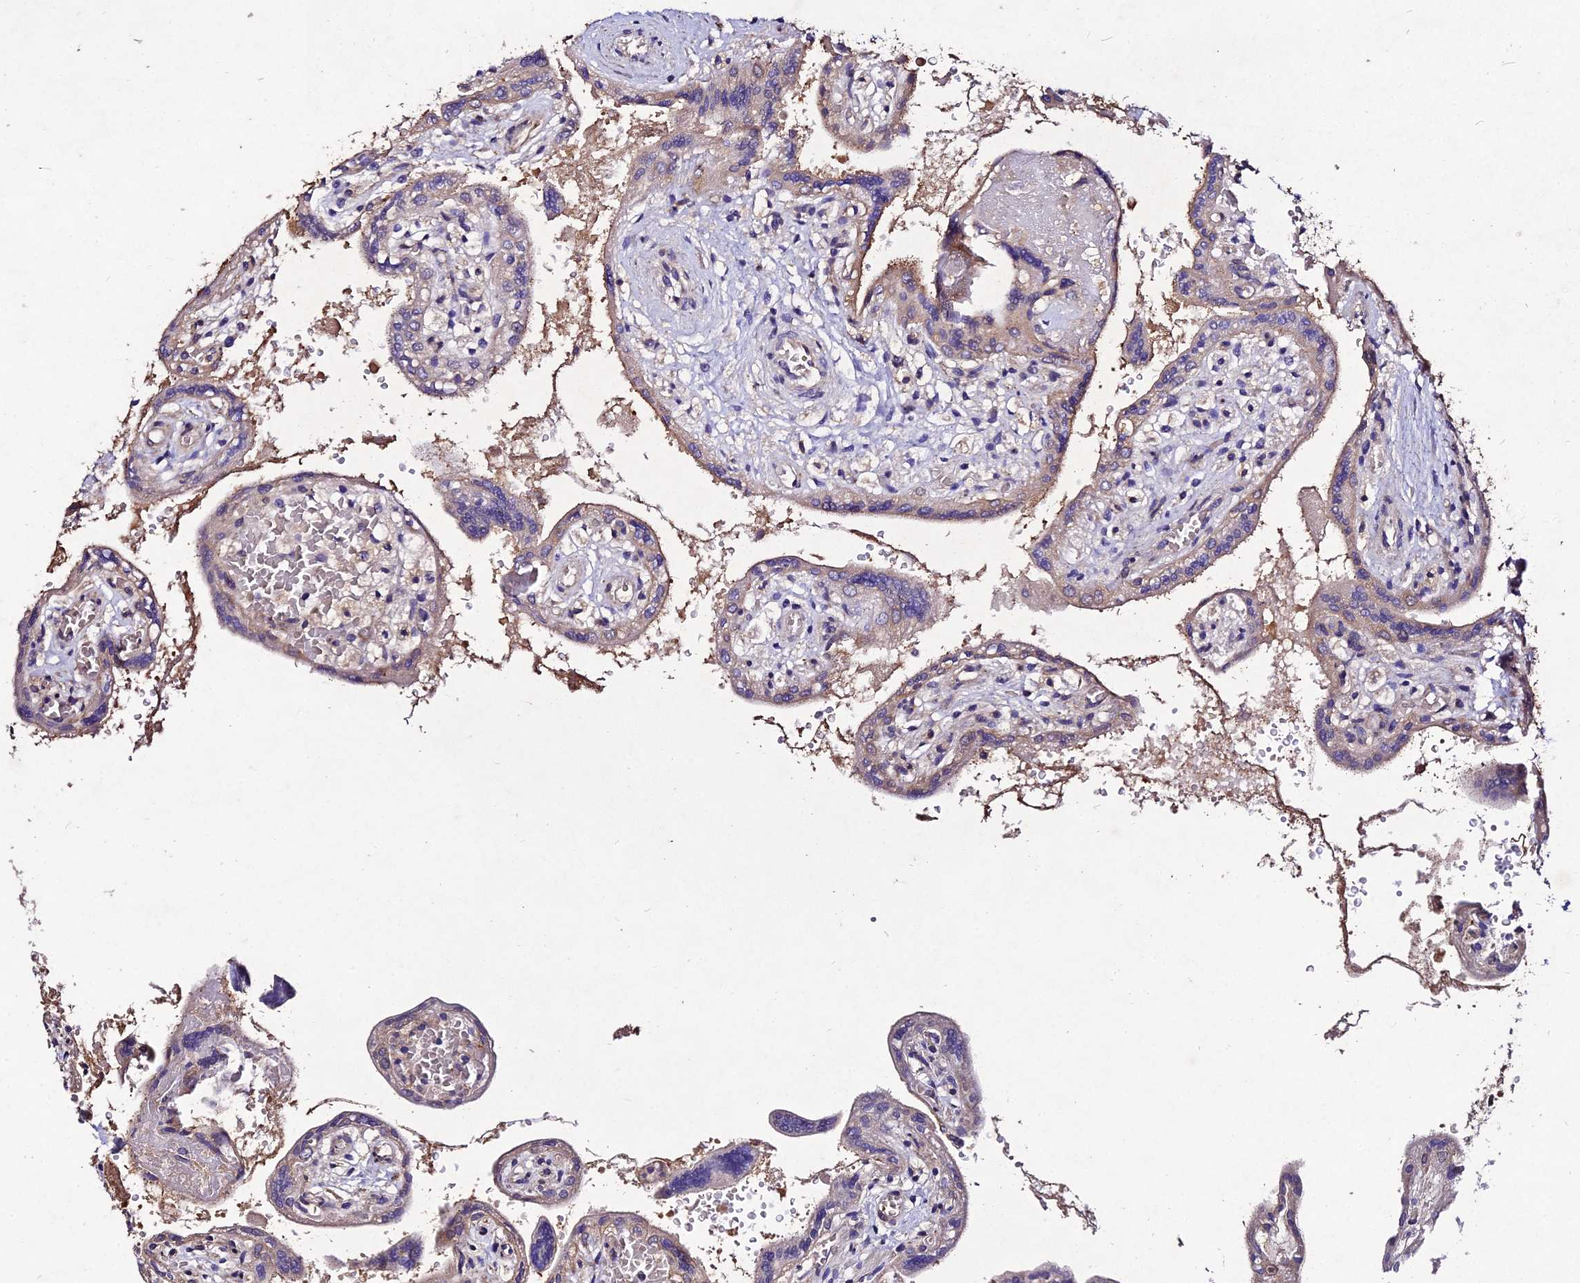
{"staining": {"intensity": "strong", "quantity": "25%-75%", "location": "cytoplasmic/membranous"}, "tissue": "placenta", "cell_type": "Trophoblastic cells", "image_type": "normal", "snomed": [{"axis": "morphology", "description": "Normal tissue, NOS"}, {"axis": "topography", "description": "Placenta"}], "caption": "A brown stain labels strong cytoplasmic/membranous staining of a protein in trophoblastic cells of unremarkable human placenta. Immunohistochemistry (ihc) stains the protein of interest in brown and the nuclei are stained blue.", "gene": "AP3M1", "patient": {"sex": "female", "age": 37}}